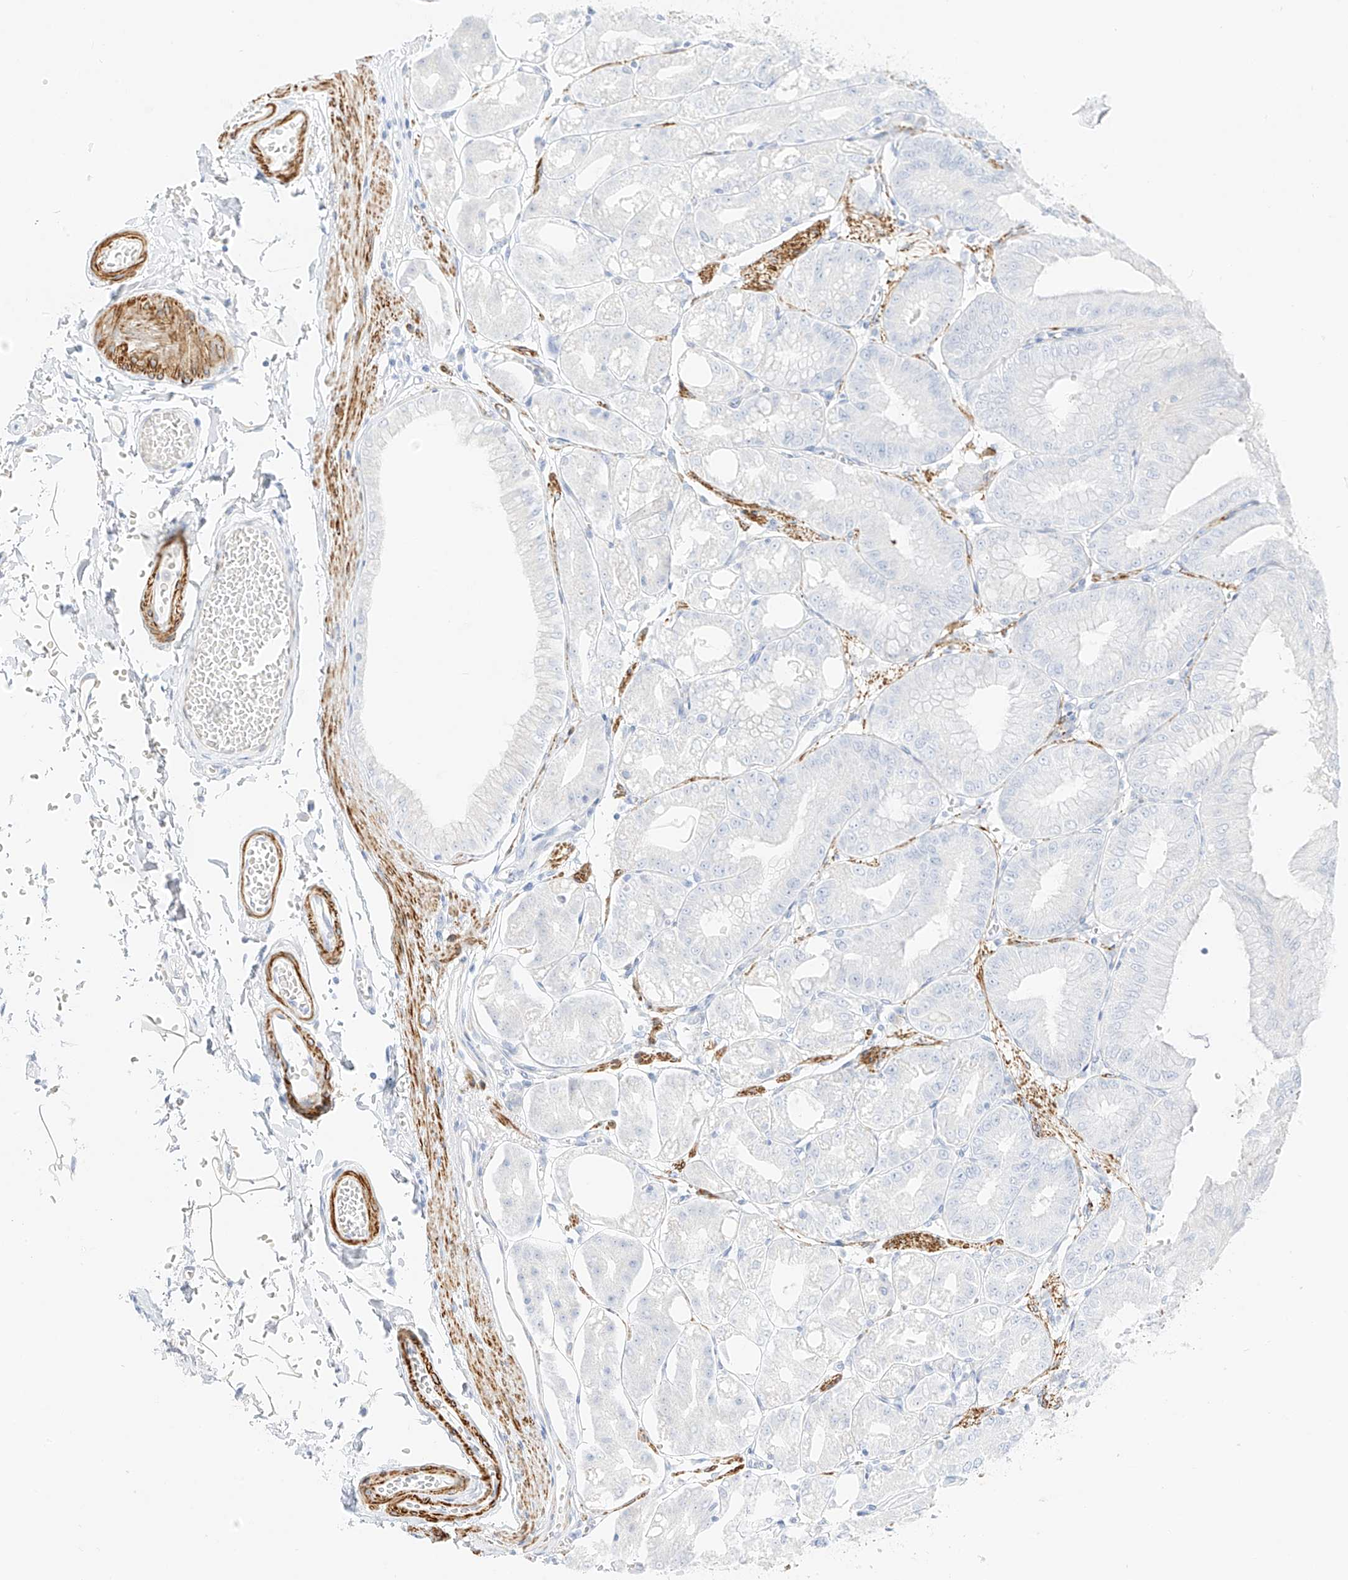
{"staining": {"intensity": "negative", "quantity": "none", "location": "none"}, "tissue": "stomach", "cell_type": "Glandular cells", "image_type": "normal", "snomed": [{"axis": "morphology", "description": "Normal tissue, NOS"}, {"axis": "topography", "description": "Stomach, lower"}], "caption": "This is an immunohistochemistry (IHC) photomicrograph of unremarkable human stomach. There is no positivity in glandular cells.", "gene": "ST3GAL5", "patient": {"sex": "male", "age": 71}}